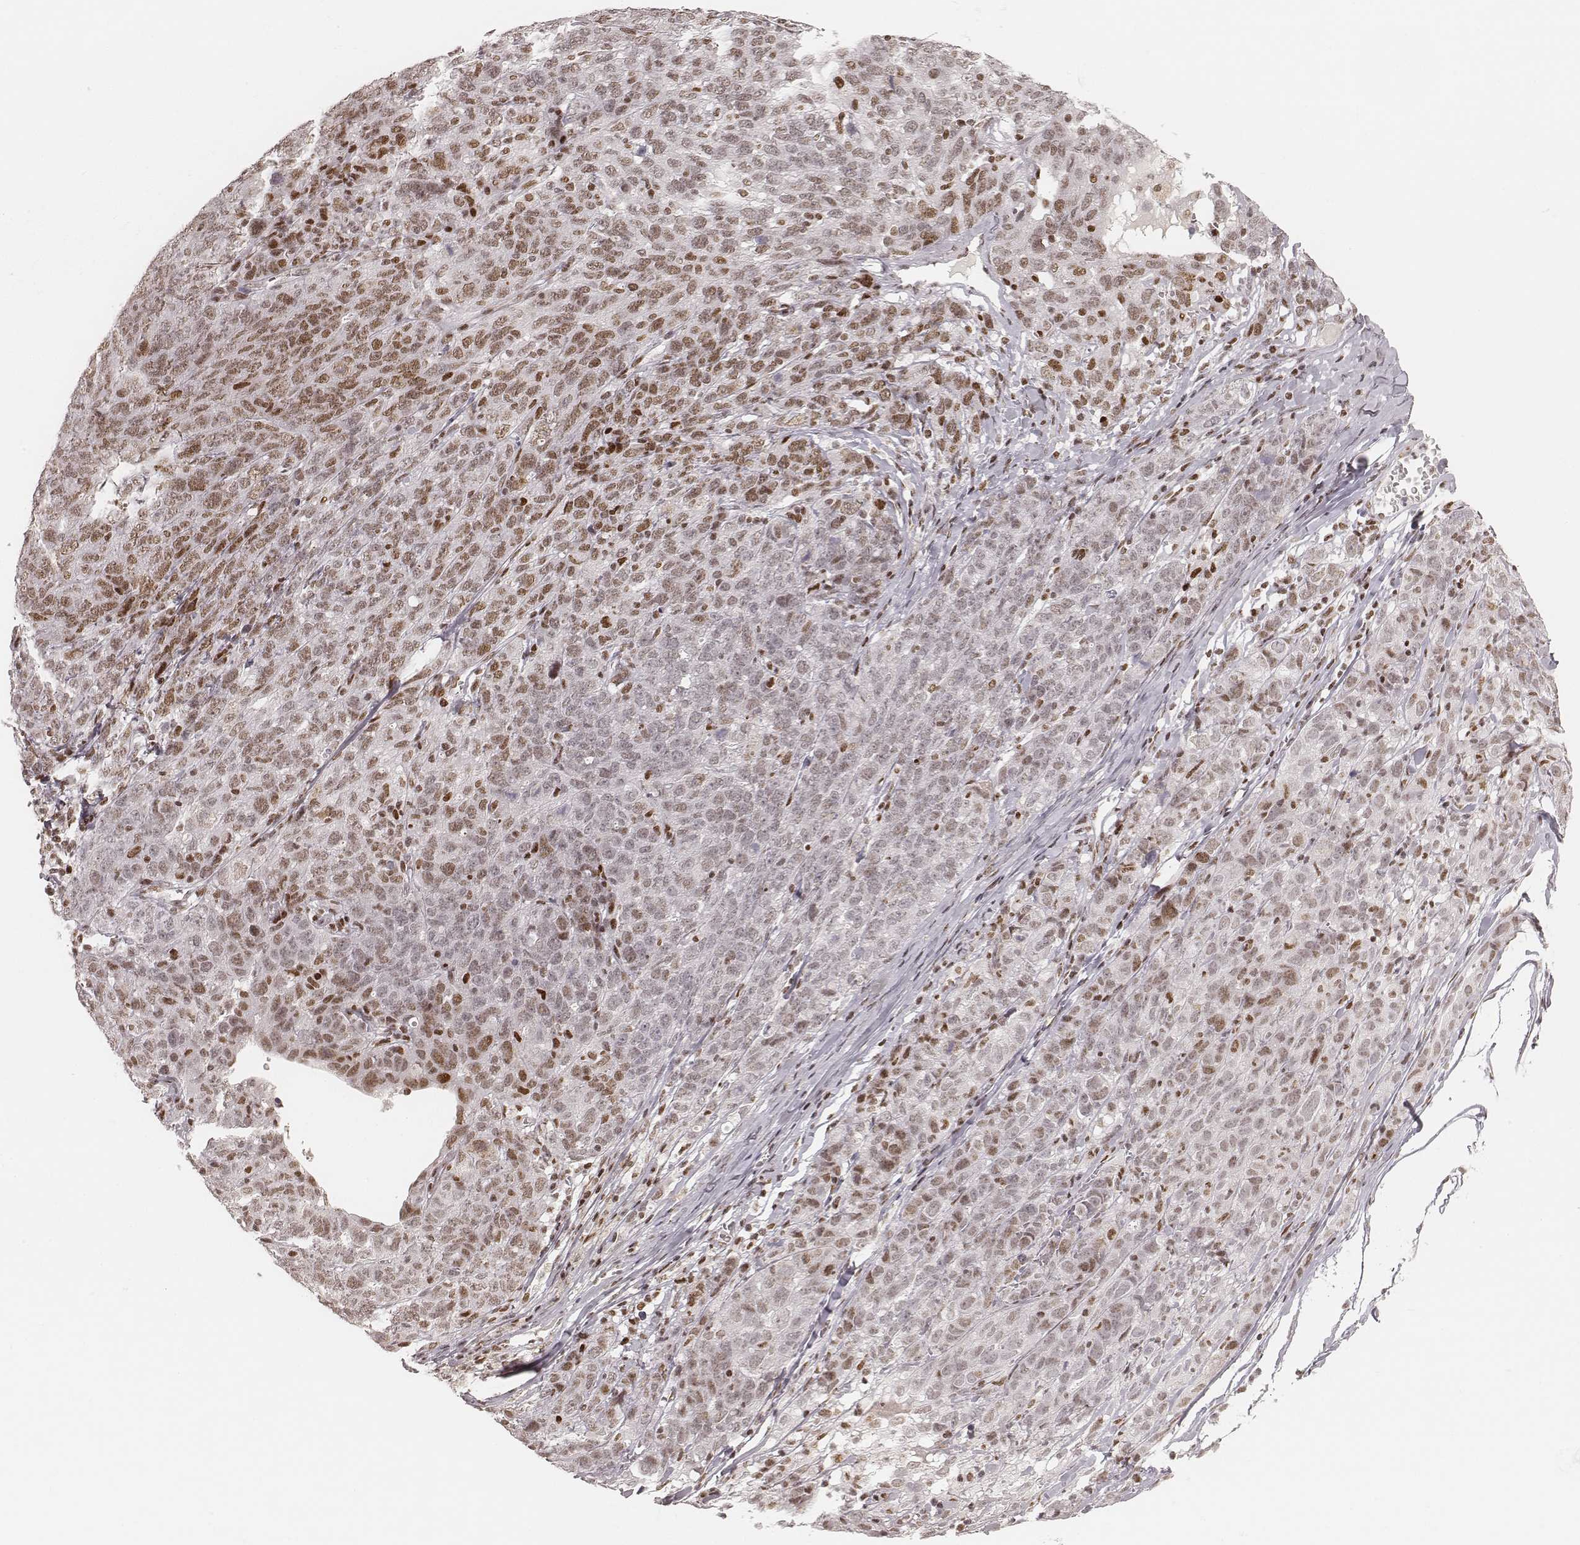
{"staining": {"intensity": "moderate", "quantity": ">75%", "location": "nuclear"}, "tissue": "ovarian cancer", "cell_type": "Tumor cells", "image_type": "cancer", "snomed": [{"axis": "morphology", "description": "Cystadenocarcinoma, serous, NOS"}, {"axis": "topography", "description": "Ovary"}], "caption": "Immunohistochemical staining of serous cystadenocarcinoma (ovarian) demonstrates moderate nuclear protein positivity in approximately >75% of tumor cells. The protein of interest is stained brown, and the nuclei are stained in blue (DAB (3,3'-diaminobenzidine) IHC with brightfield microscopy, high magnification).", "gene": "HNRNPC", "patient": {"sex": "female", "age": 71}}